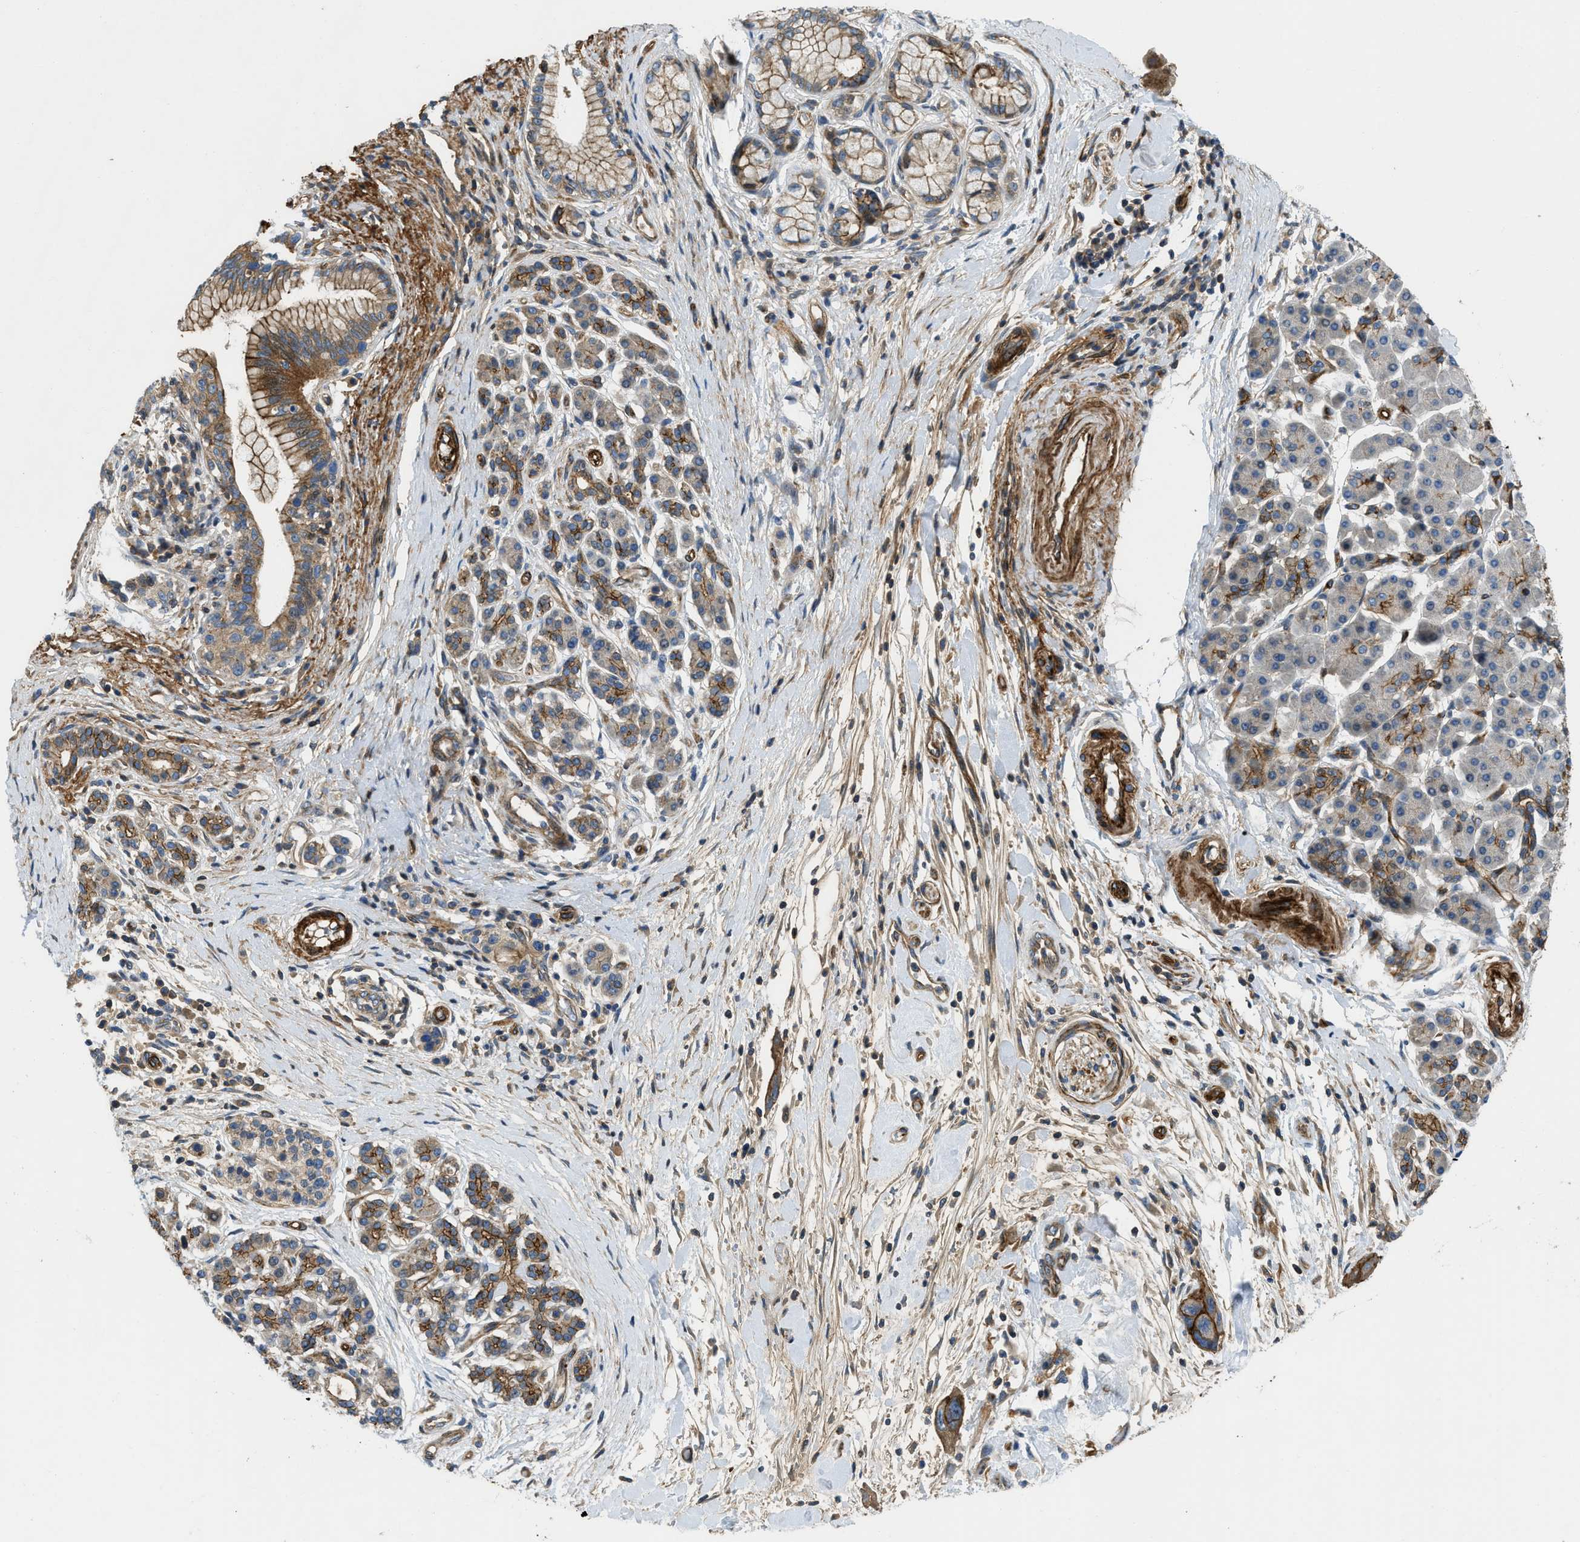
{"staining": {"intensity": "moderate", "quantity": ">75%", "location": "cytoplasmic/membranous"}, "tissue": "pancreatic cancer", "cell_type": "Tumor cells", "image_type": "cancer", "snomed": [{"axis": "morphology", "description": "Normal tissue, NOS"}, {"axis": "morphology", "description": "Adenocarcinoma, NOS"}, {"axis": "topography", "description": "Pancreas"}], "caption": "Pancreatic cancer (adenocarcinoma) was stained to show a protein in brown. There is medium levels of moderate cytoplasmic/membranous positivity in about >75% of tumor cells.", "gene": "NYNRIN", "patient": {"sex": "female", "age": 71}}